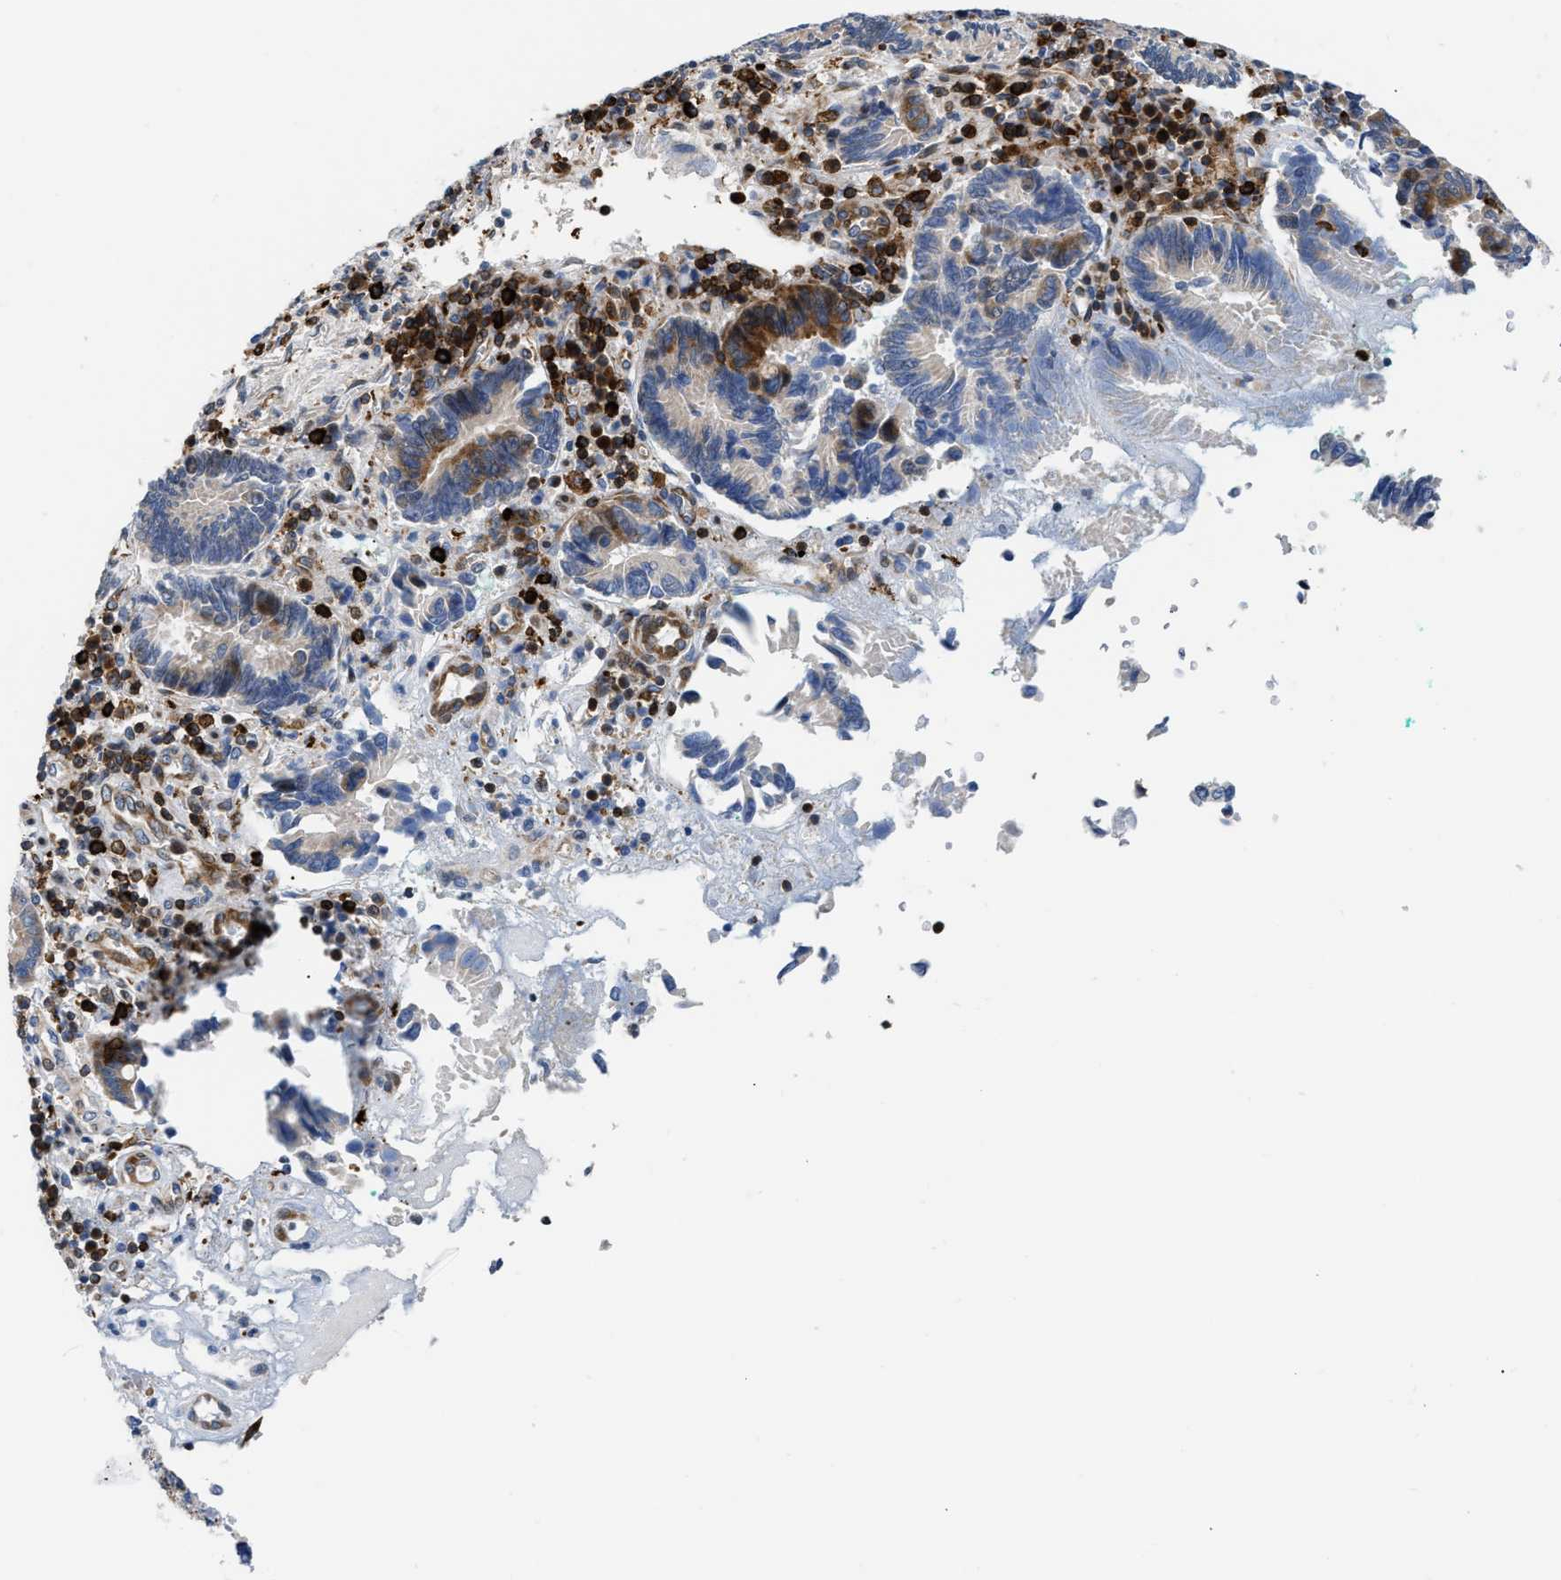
{"staining": {"intensity": "negative", "quantity": "none", "location": "none"}, "tissue": "pancreatic cancer", "cell_type": "Tumor cells", "image_type": "cancer", "snomed": [{"axis": "morphology", "description": "Adenocarcinoma, NOS"}, {"axis": "topography", "description": "Pancreas"}], "caption": "Immunohistochemistry of pancreatic cancer (adenocarcinoma) exhibits no expression in tumor cells.", "gene": "ATP9A", "patient": {"sex": "female", "age": 70}}